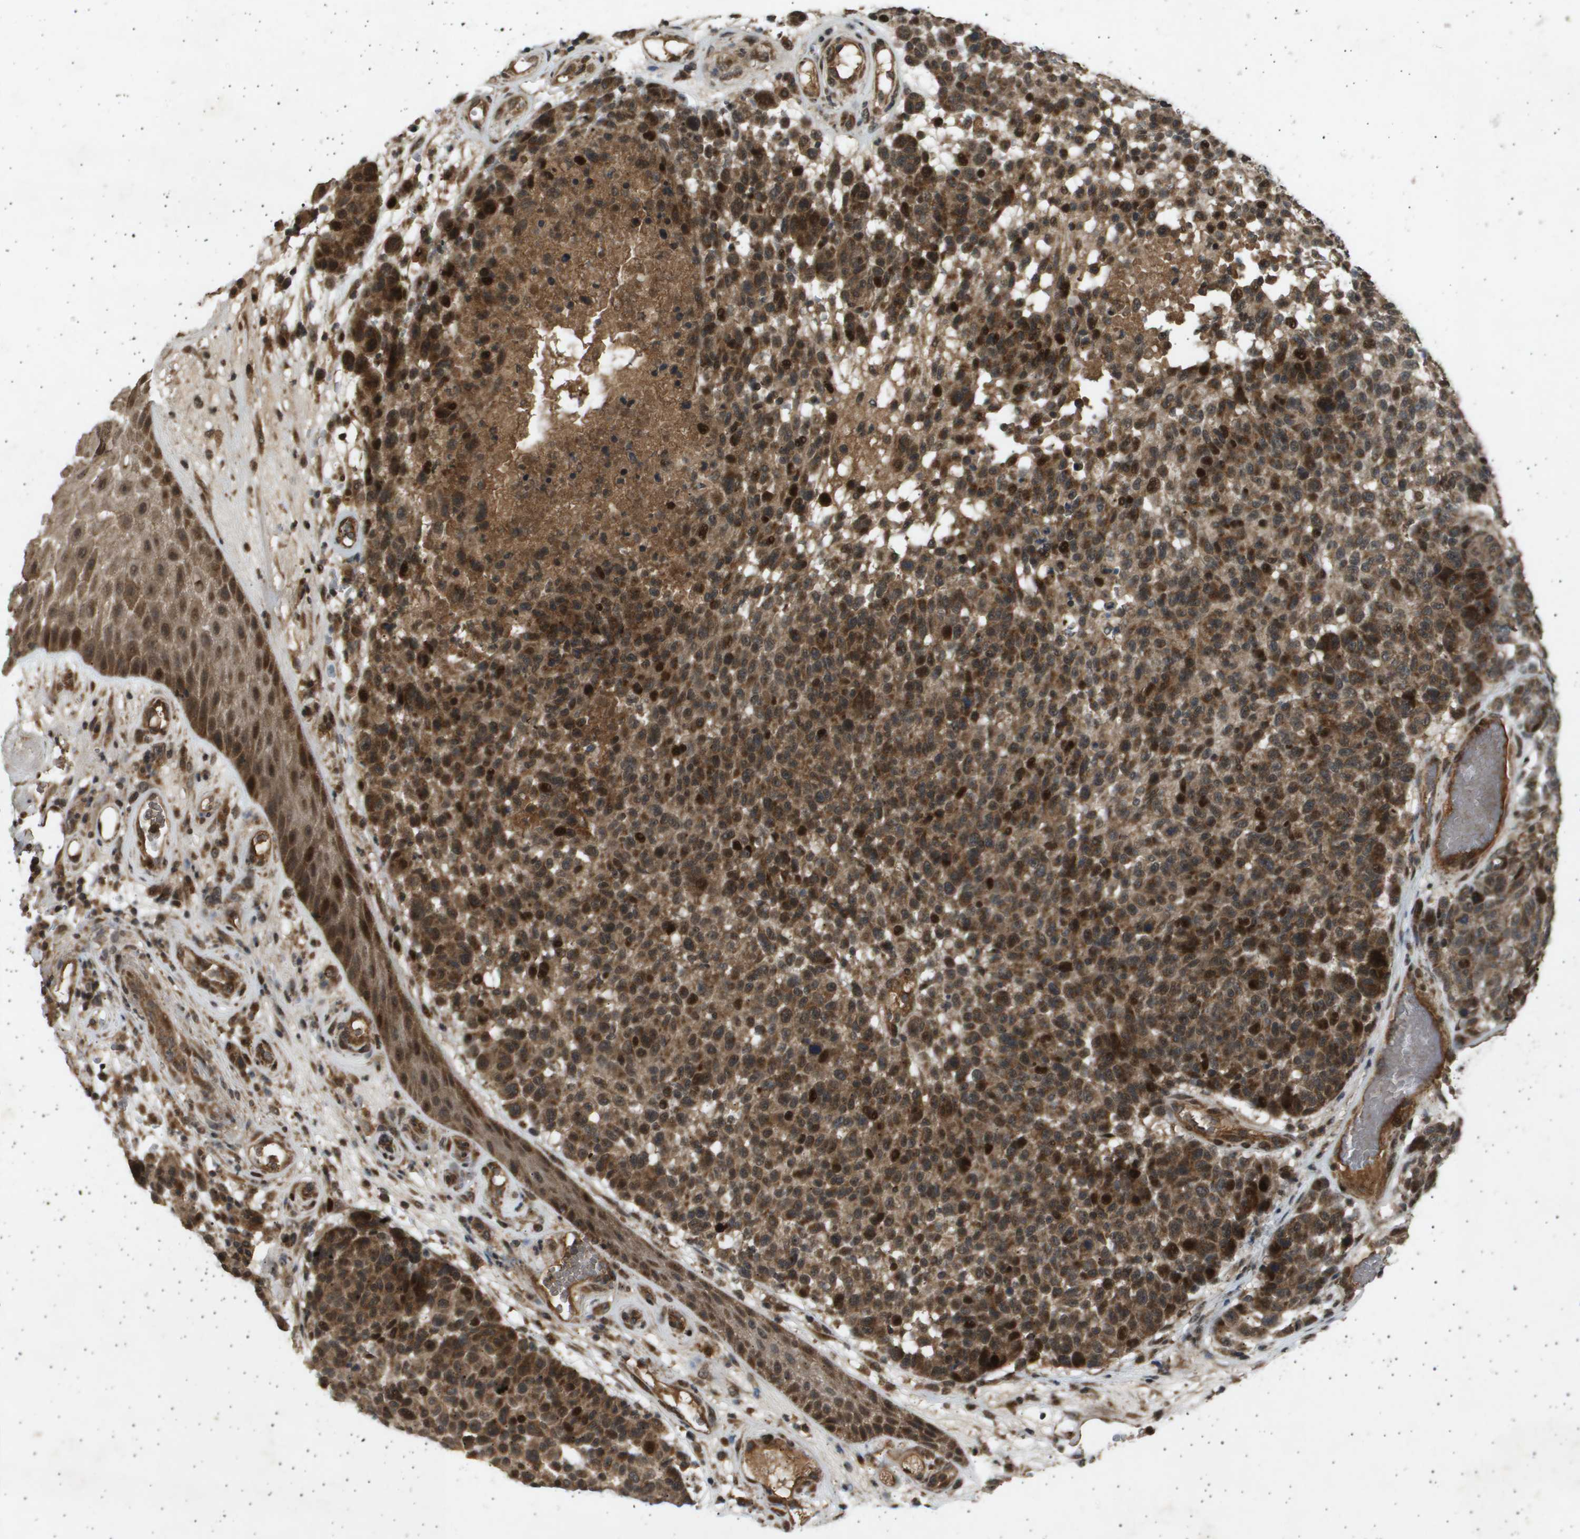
{"staining": {"intensity": "strong", "quantity": ">75%", "location": "cytoplasmic/membranous,nuclear"}, "tissue": "melanoma", "cell_type": "Tumor cells", "image_type": "cancer", "snomed": [{"axis": "morphology", "description": "Malignant melanoma, NOS"}, {"axis": "topography", "description": "Skin"}], "caption": "An immunohistochemistry histopathology image of tumor tissue is shown. Protein staining in brown shows strong cytoplasmic/membranous and nuclear positivity in melanoma within tumor cells.", "gene": "TNRC6A", "patient": {"sex": "male", "age": 59}}